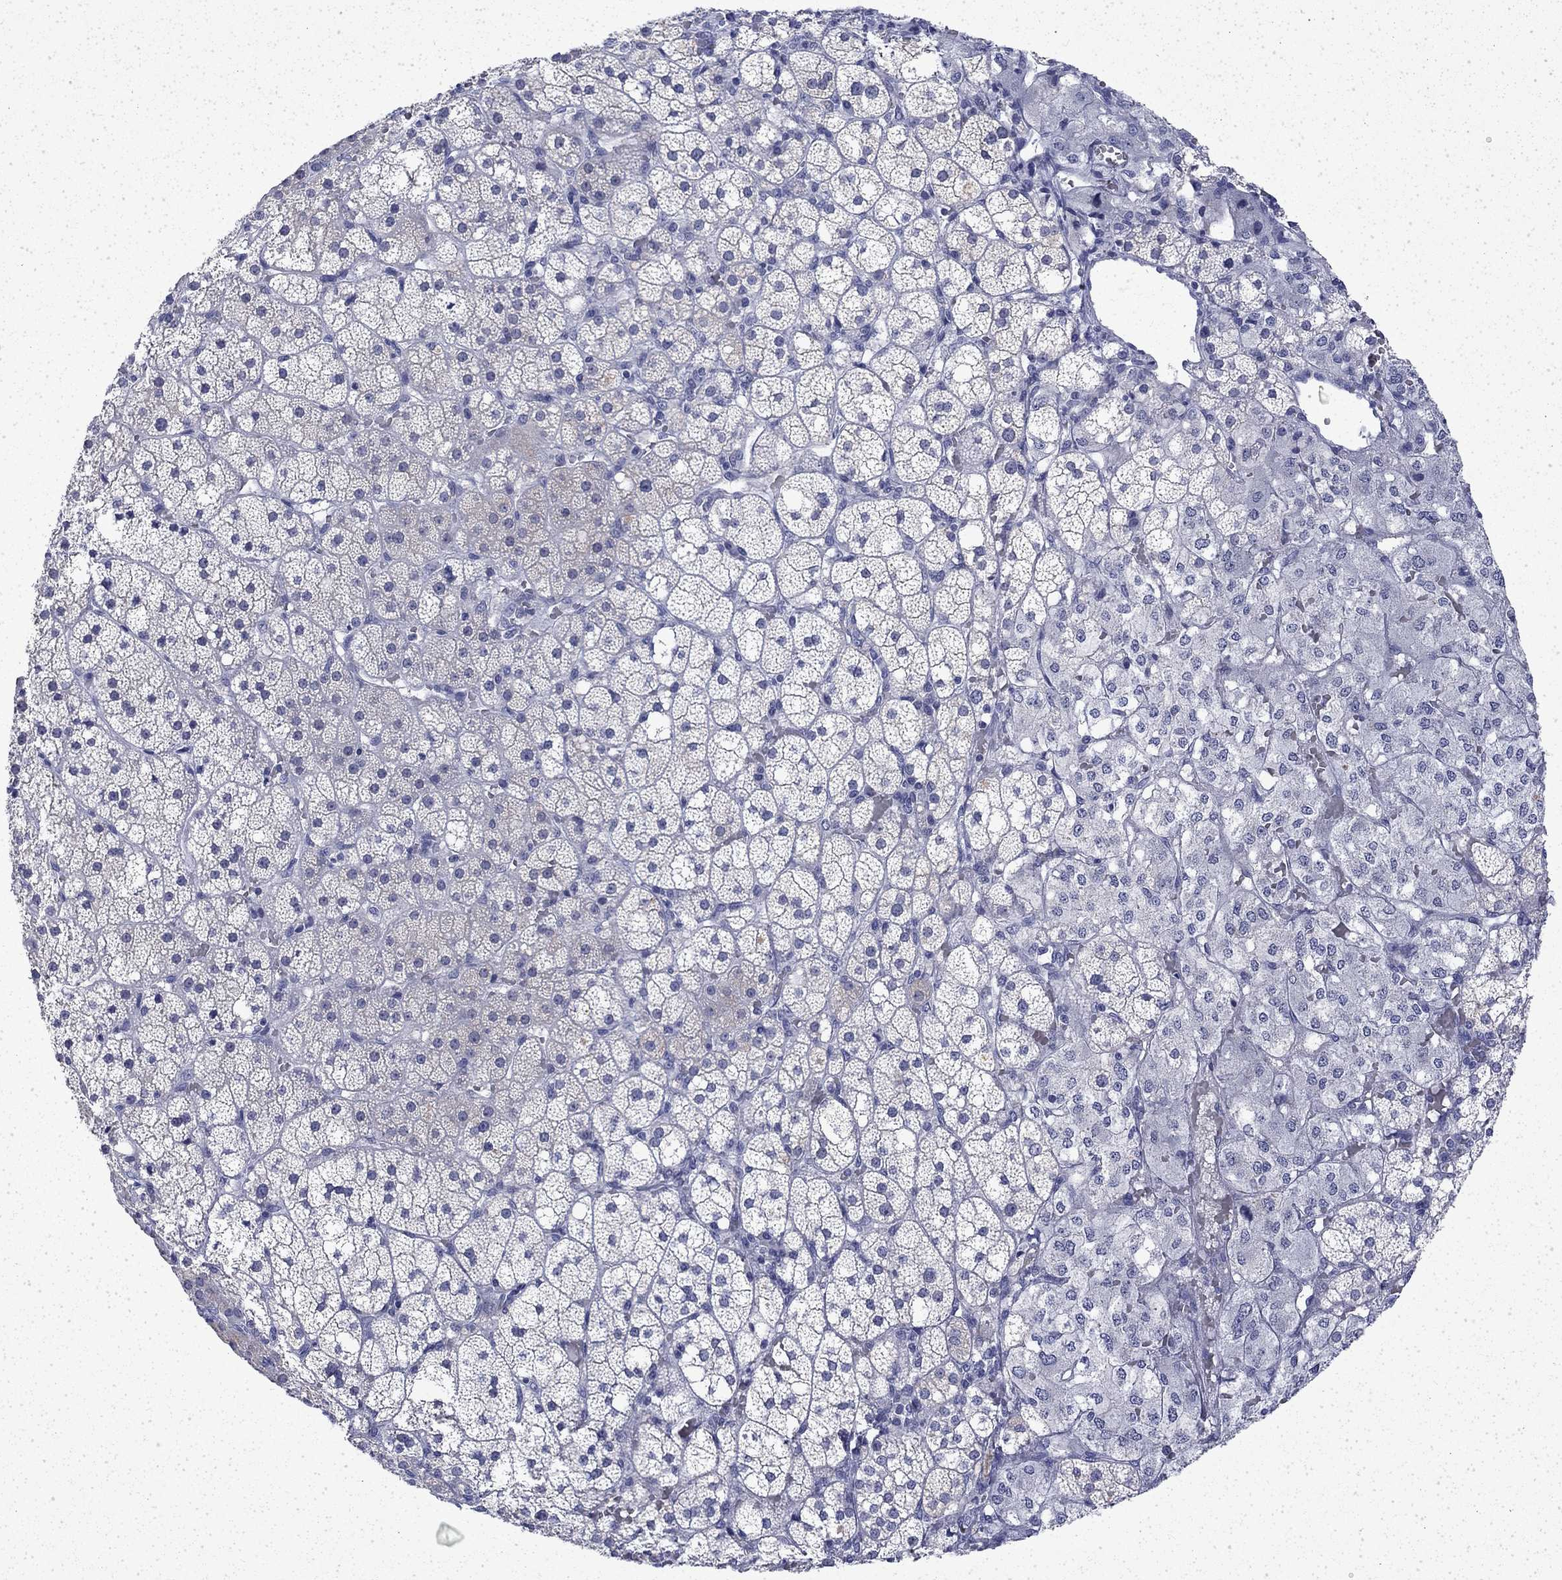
{"staining": {"intensity": "negative", "quantity": "none", "location": "none"}, "tissue": "adrenal gland", "cell_type": "Glandular cells", "image_type": "normal", "snomed": [{"axis": "morphology", "description": "Normal tissue, NOS"}, {"axis": "topography", "description": "Adrenal gland"}], "caption": "Immunohistochemical staining of benign adrenal gland reveals no significant expression in glandular cells. Brightfield microscopy of IHC stained with DAB (brown) and hematoxylin (blue), captured at high magnification.", "gene": "ENPP6", "patient": {"sex": "male", "age": 53}}